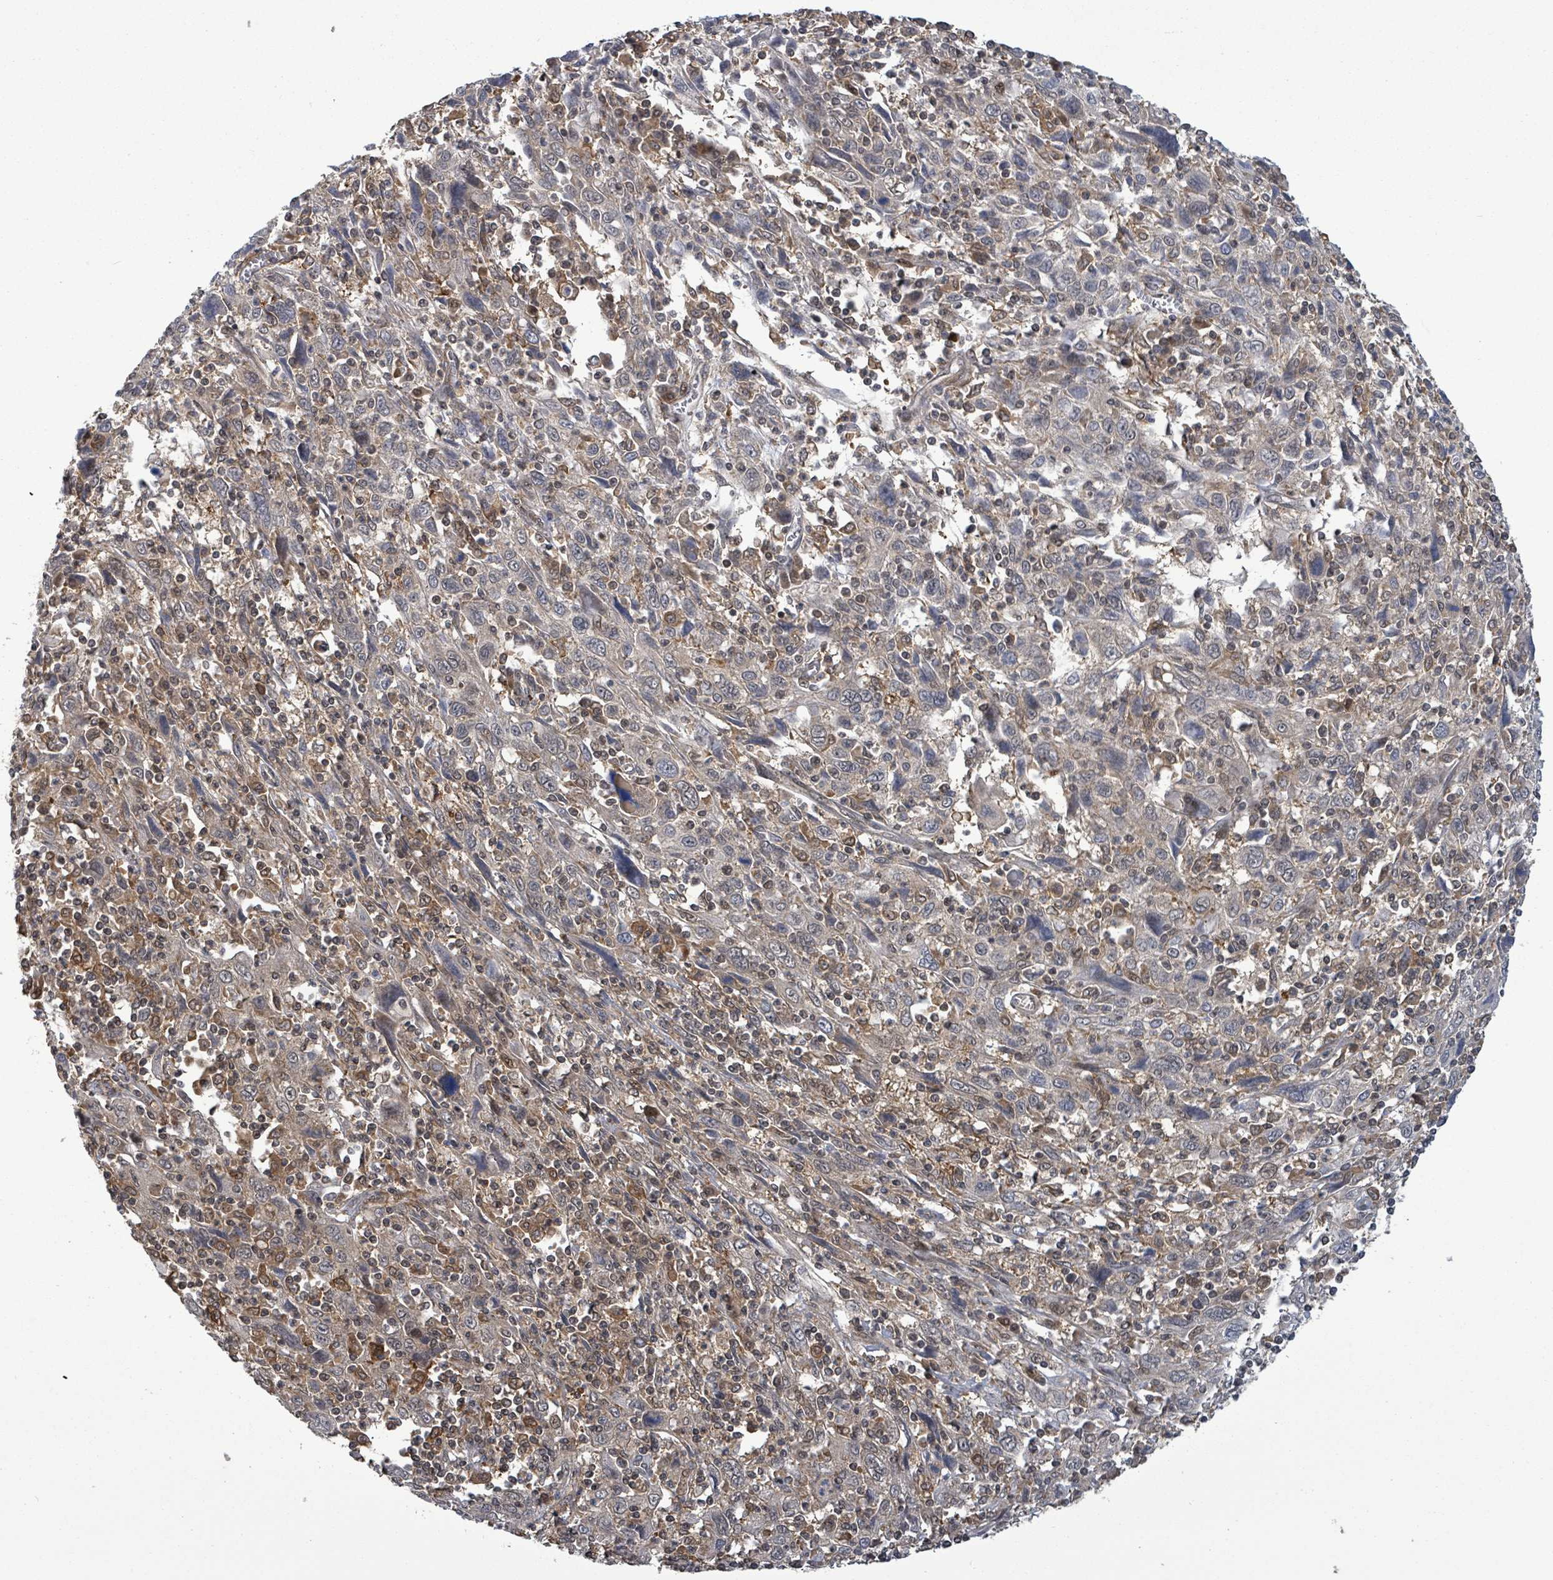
{"staining": {"intensity": "negative", "quantity": "none", "location": "none"}, "tissue": "cervical cancer", "cell_type": "Tumor cells", "image_type": "cancer", "snomed": [{"axis": "morphology", "description": "Squamous cell carcinoma, NOS"}, {"axis": "topography", "description": "Cervix"}], "caption": "Micrograph shows no protein expression in tumor cells of cervical squamous cell carcinoma tissue.", "gene": "FBXO6", "patient": {"sex": "female", "age": 46}}